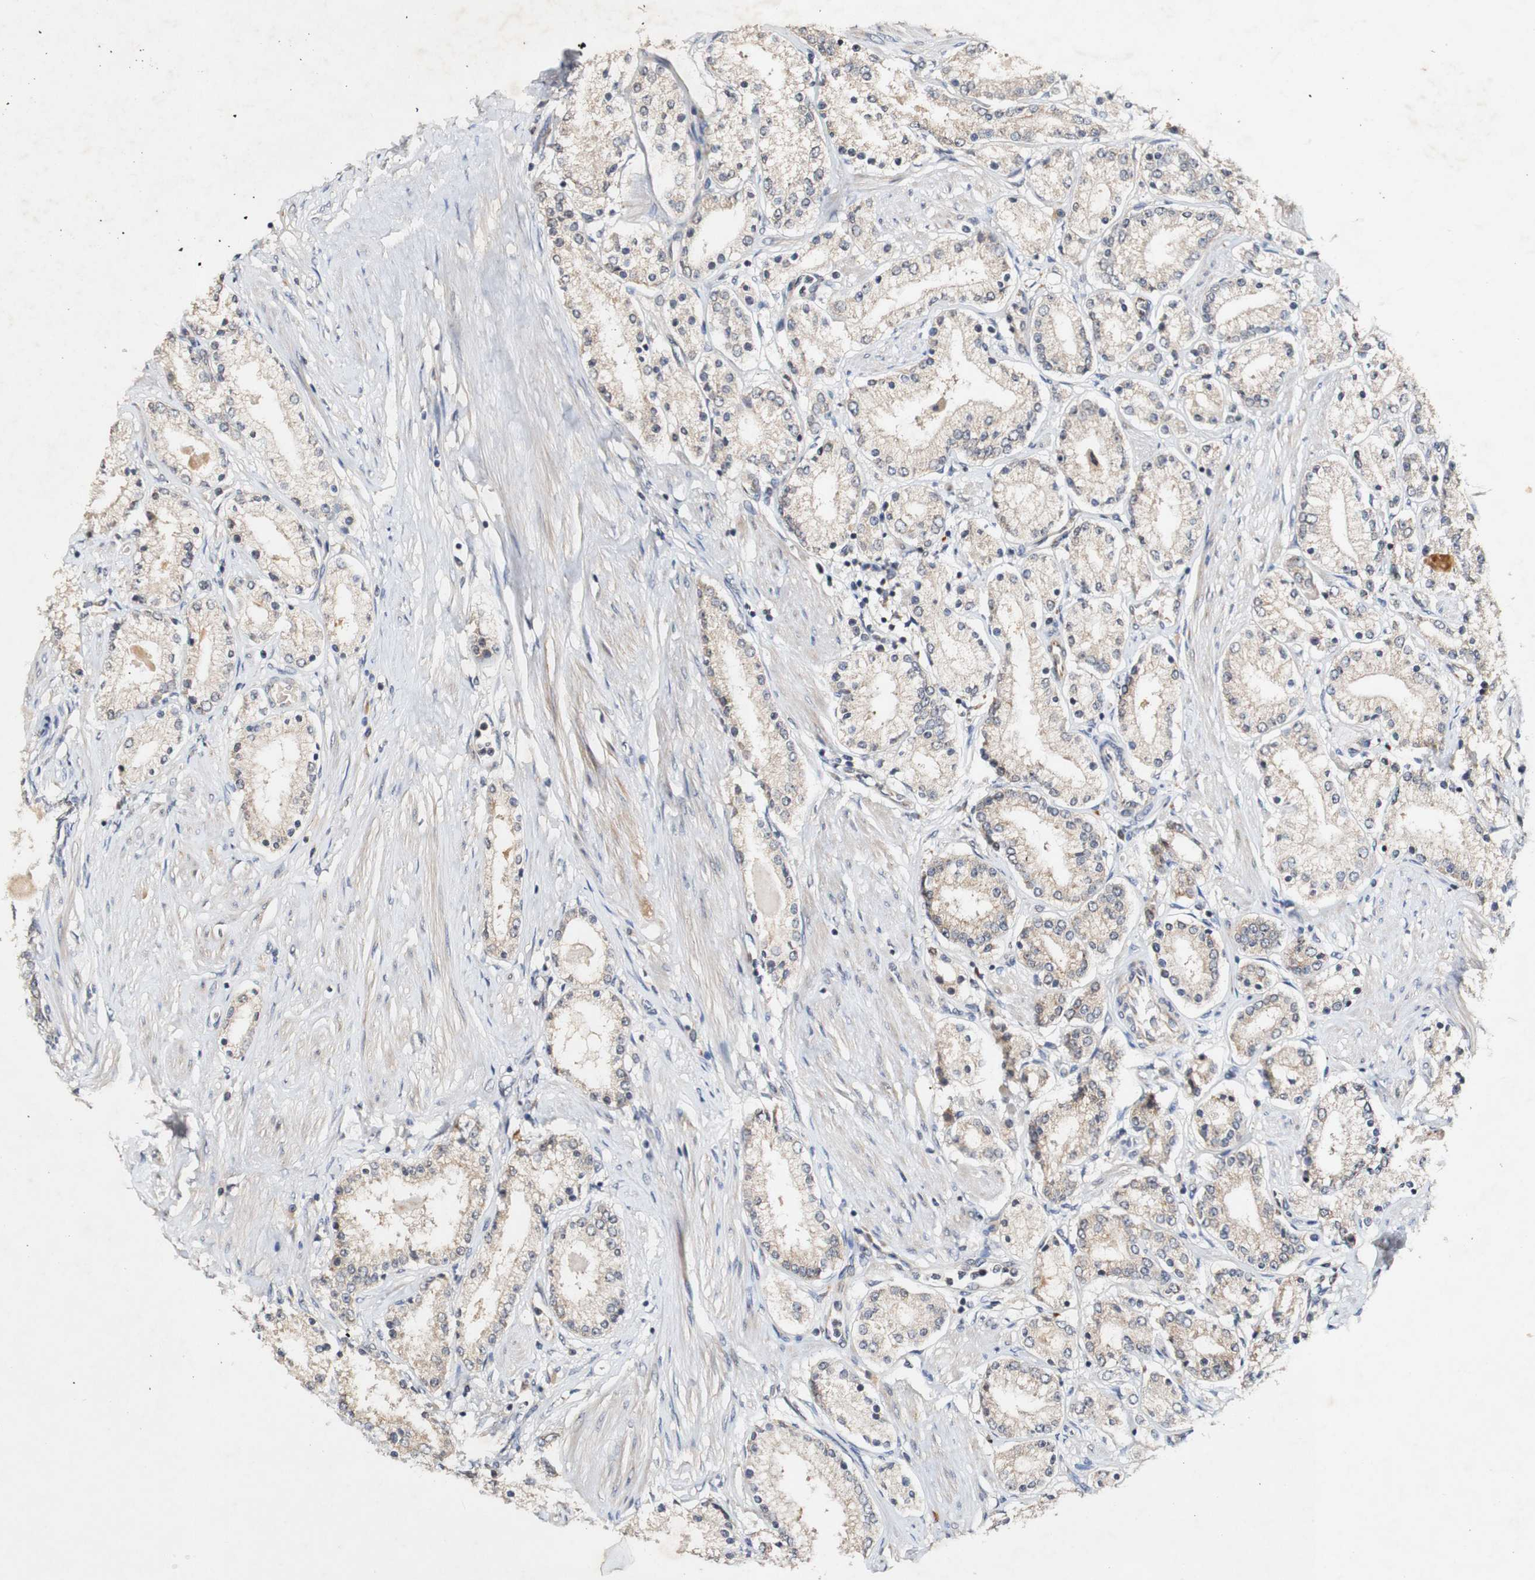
{"staining": {"intensity": "weak", "quantity": ">75%", "location": "cytoplasmic/membranous,nuclear"}, "tissue": "prostate cancer", "cell_type": "Tumor cells", "image_type": "cancer", "snomed": [{"axis": "morphology", "description": "Adenocarcinoma, Low grade"}, {"axis": "topography", "description": "Prostate"}], "caption": "A histopathology image of human prostate cancer stained for a protein displays weak cytoplasmic/membranous and nuclear brown staining in tumor cells.", "gene": "PIN1", "patient": {"sex": "male", "age": 63}}